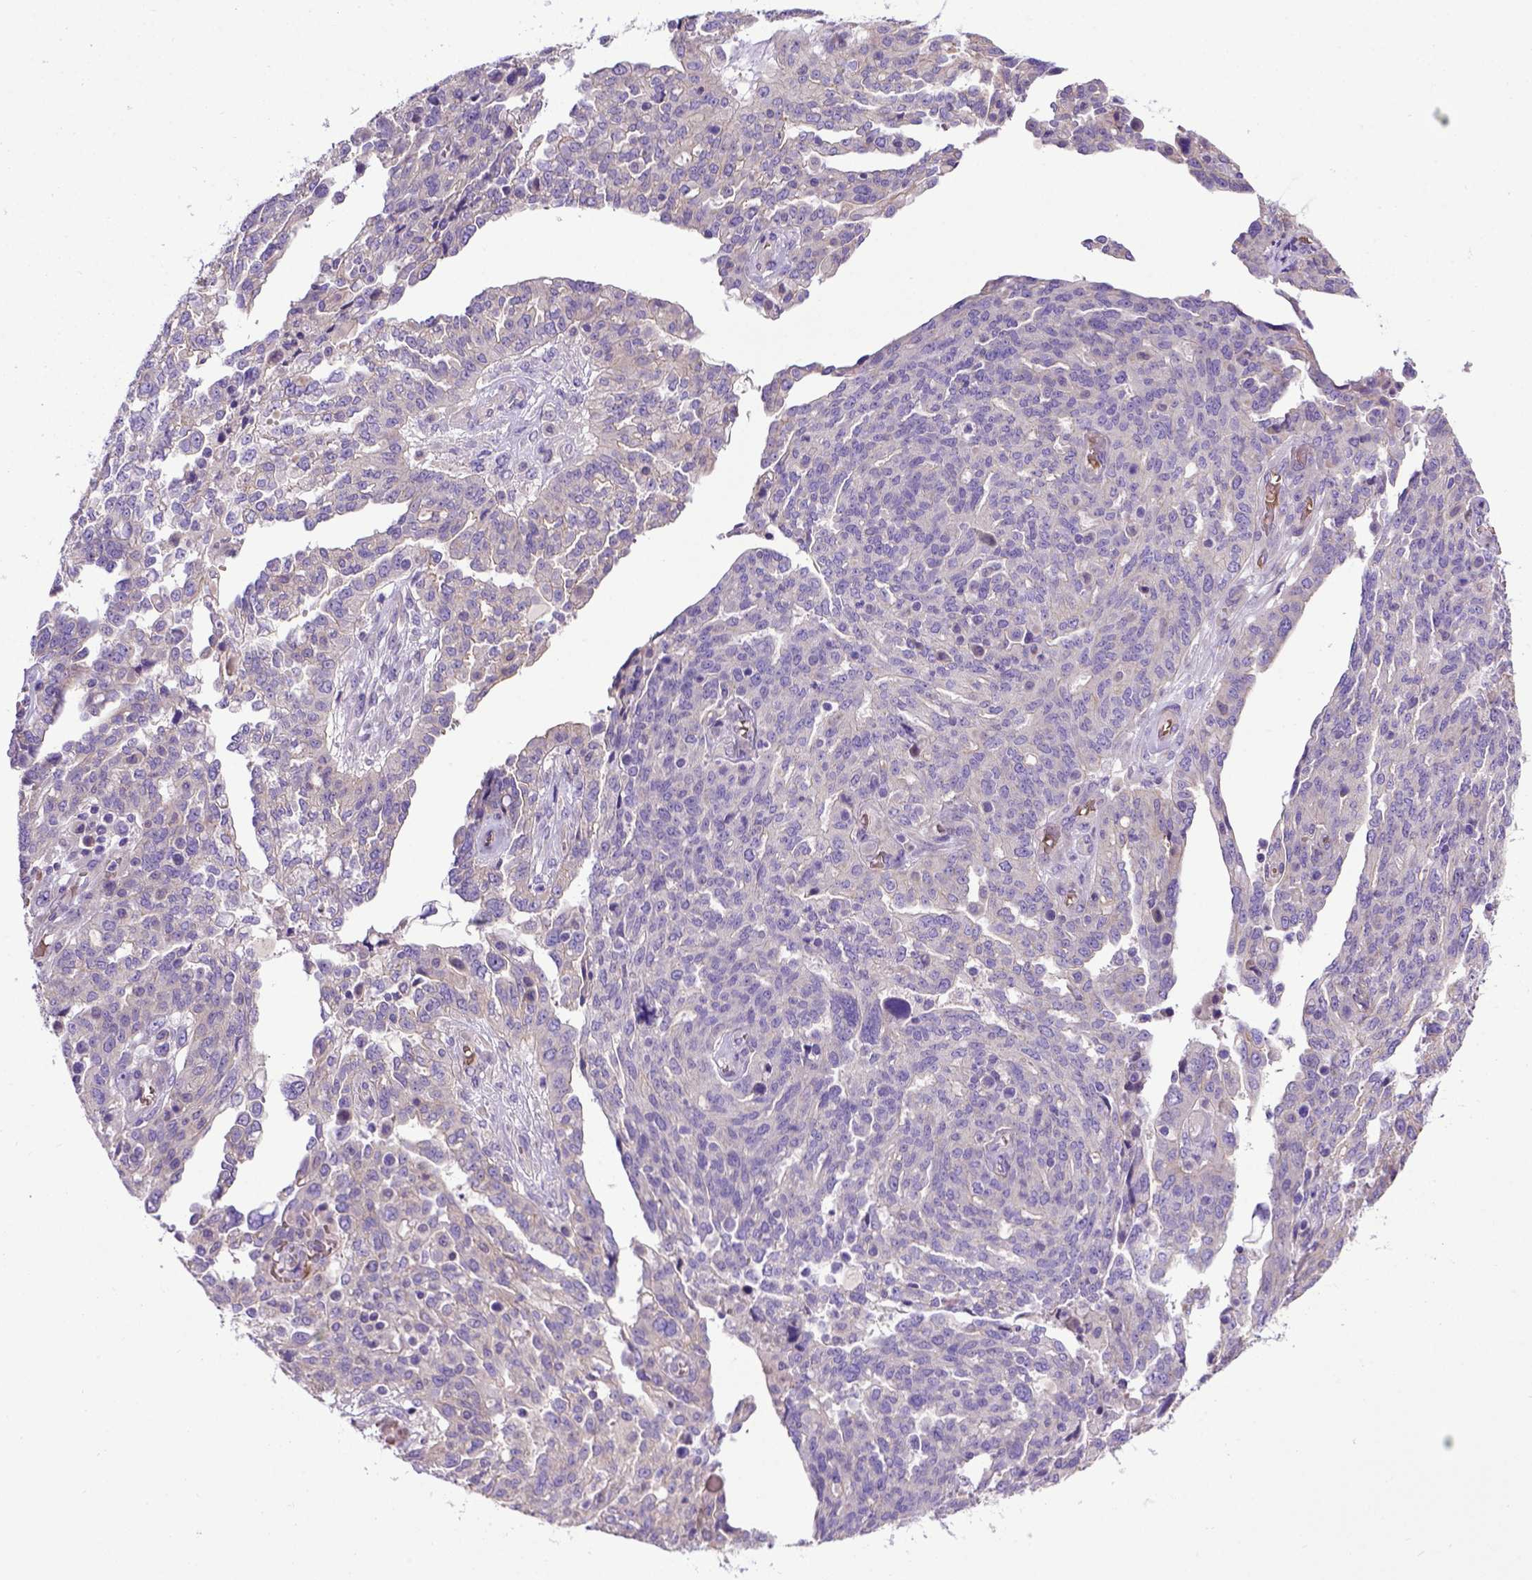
{"staining": {"intensity": "negative", "quantity": "none", "location": "none"}, "tissue": "ovarian cancer", "cell_type": "Tumor cells", "image_type": "cancer", "snomed": [{"axis": "morphology", "description": "Cystadenocarcinoma, serous, NOS"}, {"axis": "topography", "description": "Ovary"}], "caption": "A micrograph of human ovarian cancer (serous cystadenocarcinoma) is negative for staining in tumor cells.", "gene": "ADAM12", "patient": {"sex": "female", "age": 67}}